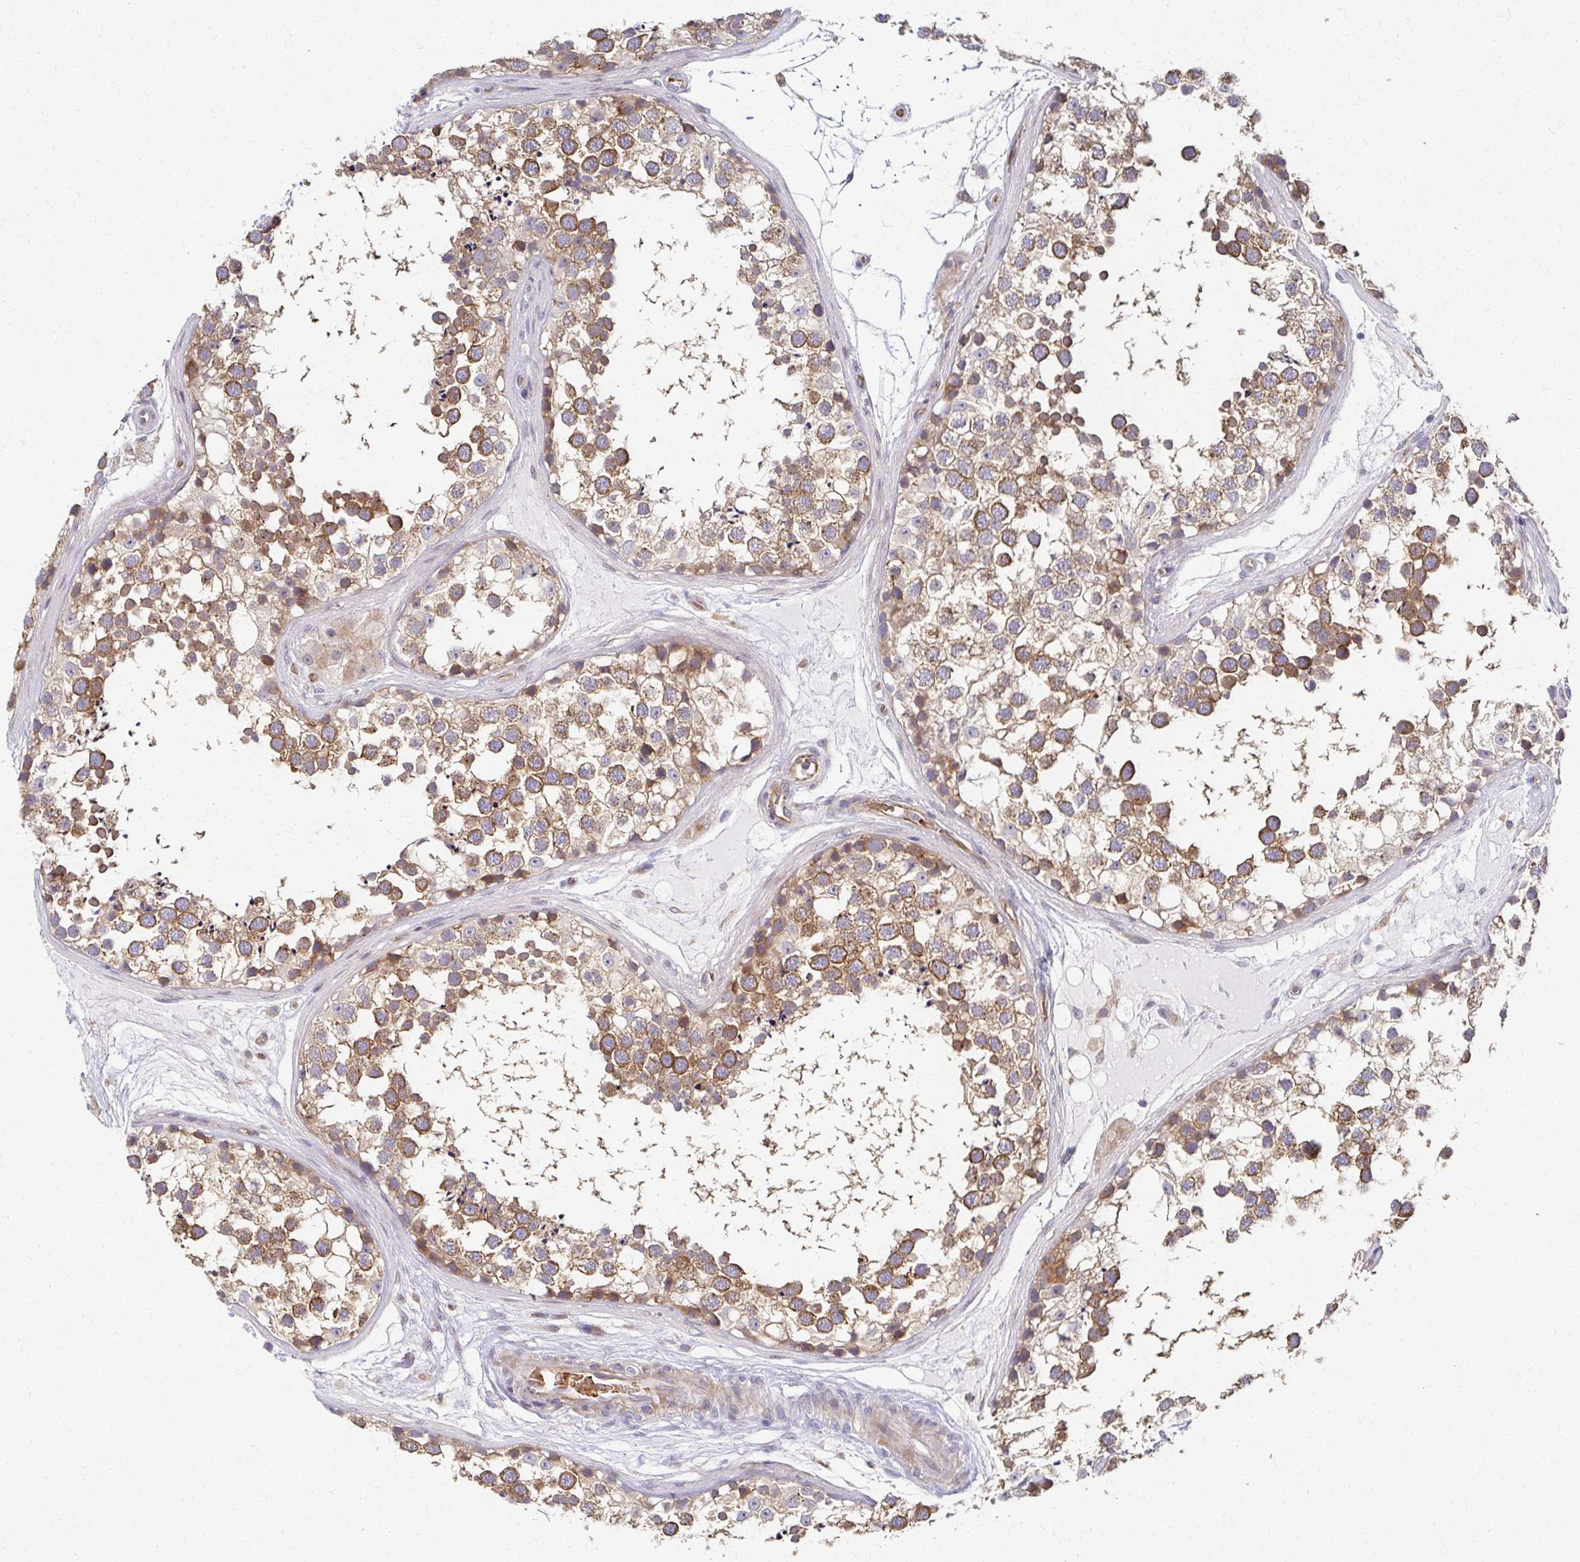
{"staining": {"intensity": "moderate", "quantity": ">75%", "location": "cytoplasmic/membranous"}, "tissue": "testis", "cell_type": "Cells in seminiferous ducts", "image_type": "normal", "snomed": [{"axis": "morphology", "description": "Normal tissue, NOS"}, {"axis": "morphology", "description": "Seminoma, NOS"}, {"axis": "topography", "description": "Testis"}], "caption": "Protein expression analysis of unremarkable human testis reveals moderate cytoplasmic/membranous staining in about >75% of cells in seminiferous ducts.", "gene": "SKA2", "patient": {"sex": "male", "age": 65}}